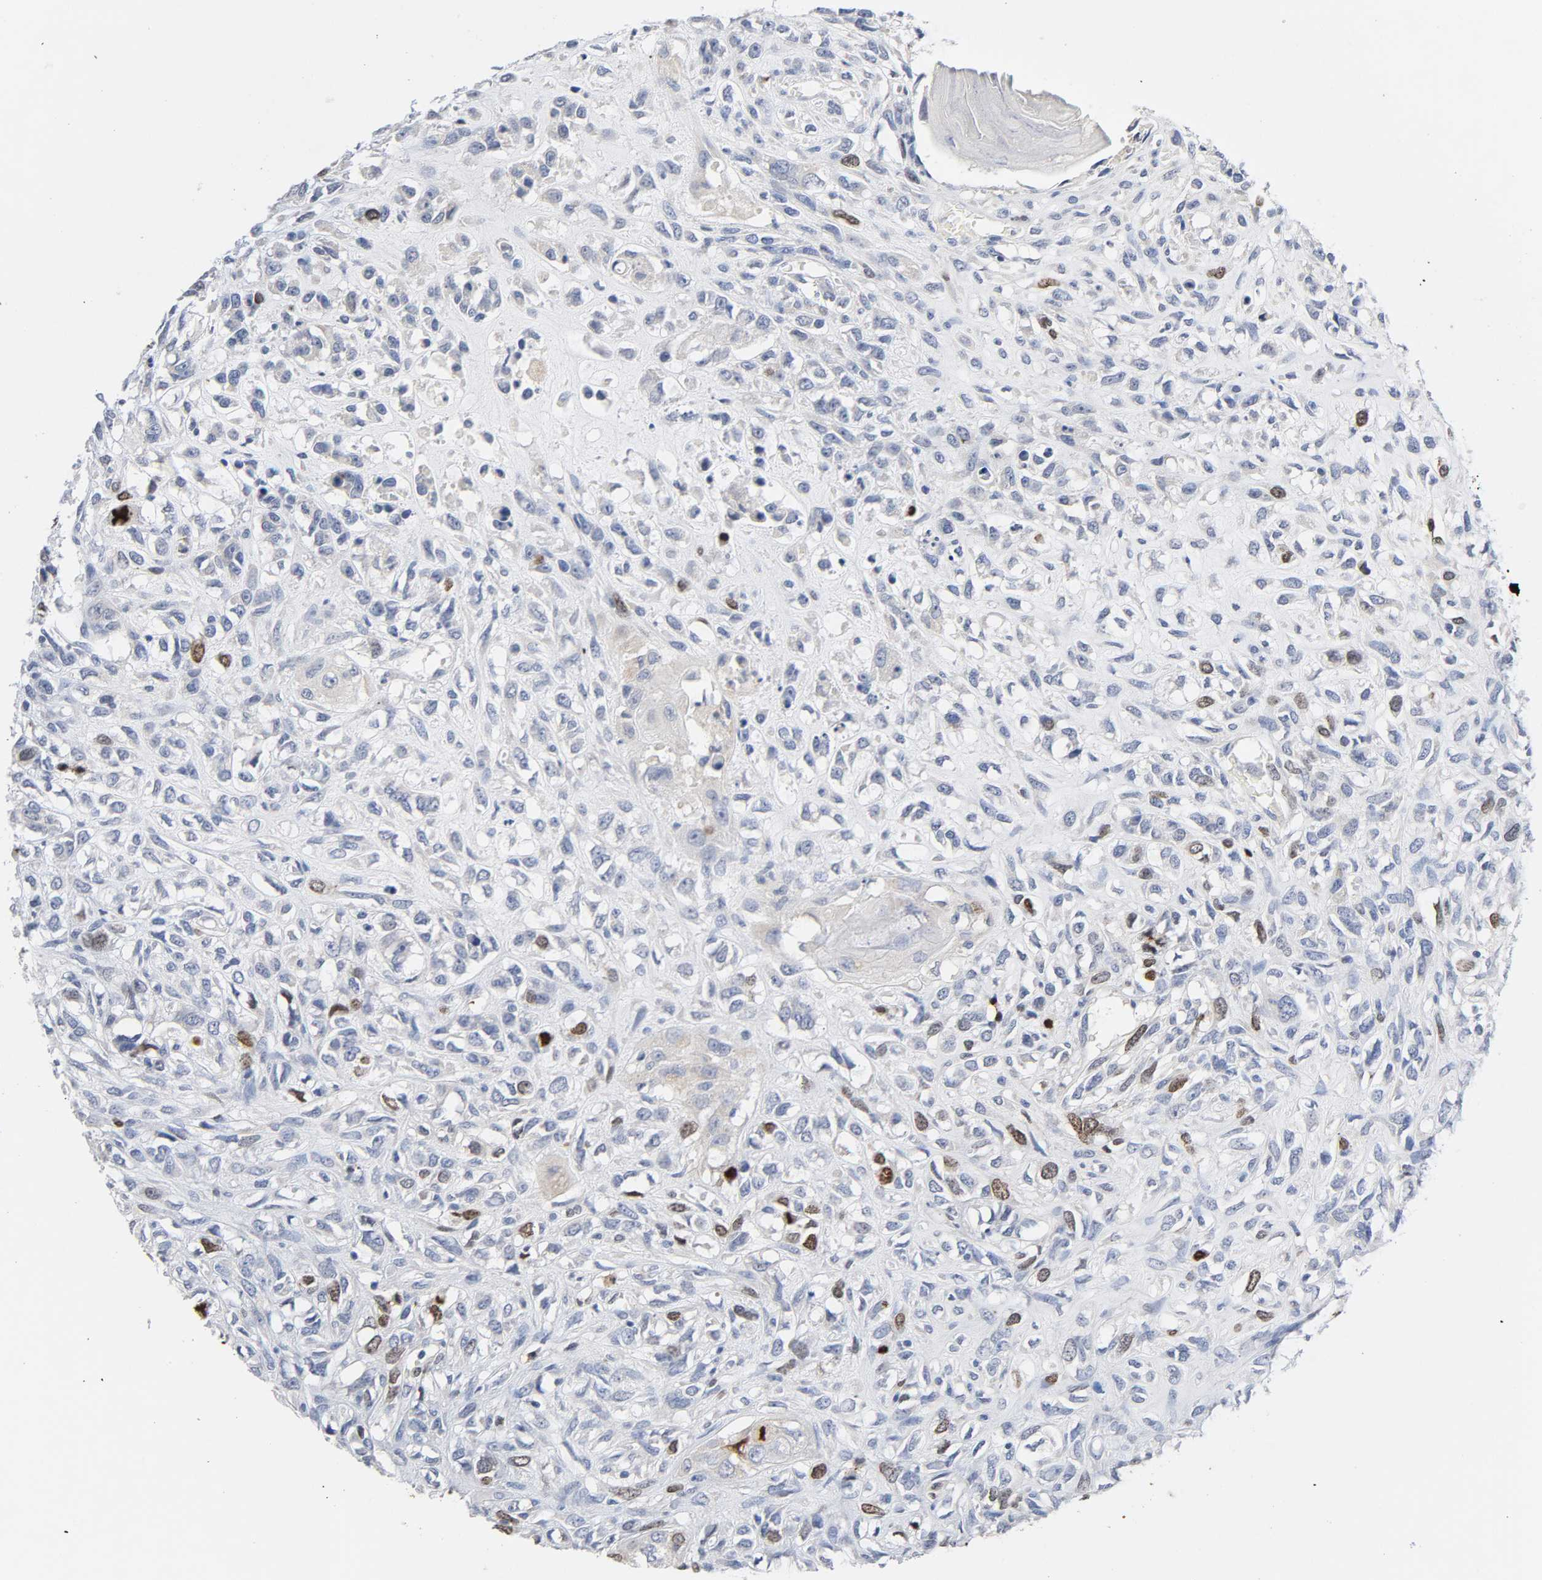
{"staining": {"intensity": "moderate", "quantity": "<25%", "location": "nuclear"}, "tissue": "head and neck cancer", "cell_type": "Tumor cells", "image_type": "cancer", "snomed": [{"axis": "morphology", "description": "Necrosis, NOS"}, {"axis": "morphology", "description": "Neoplasm, malignant, NOS"}, {"axis": "topography", "description": "Salivary gland"}, {"axis": "topography", "description": "Head-Neck"}], "caption": "DAB immunohistochemical staining of human malignant neoplasm (head and neck) reveals moderate nuclear protein positivity in approximately <25% of tumor cells.", "gene": "BIRC5", "patient": {"sex": "male", "age": 43}}